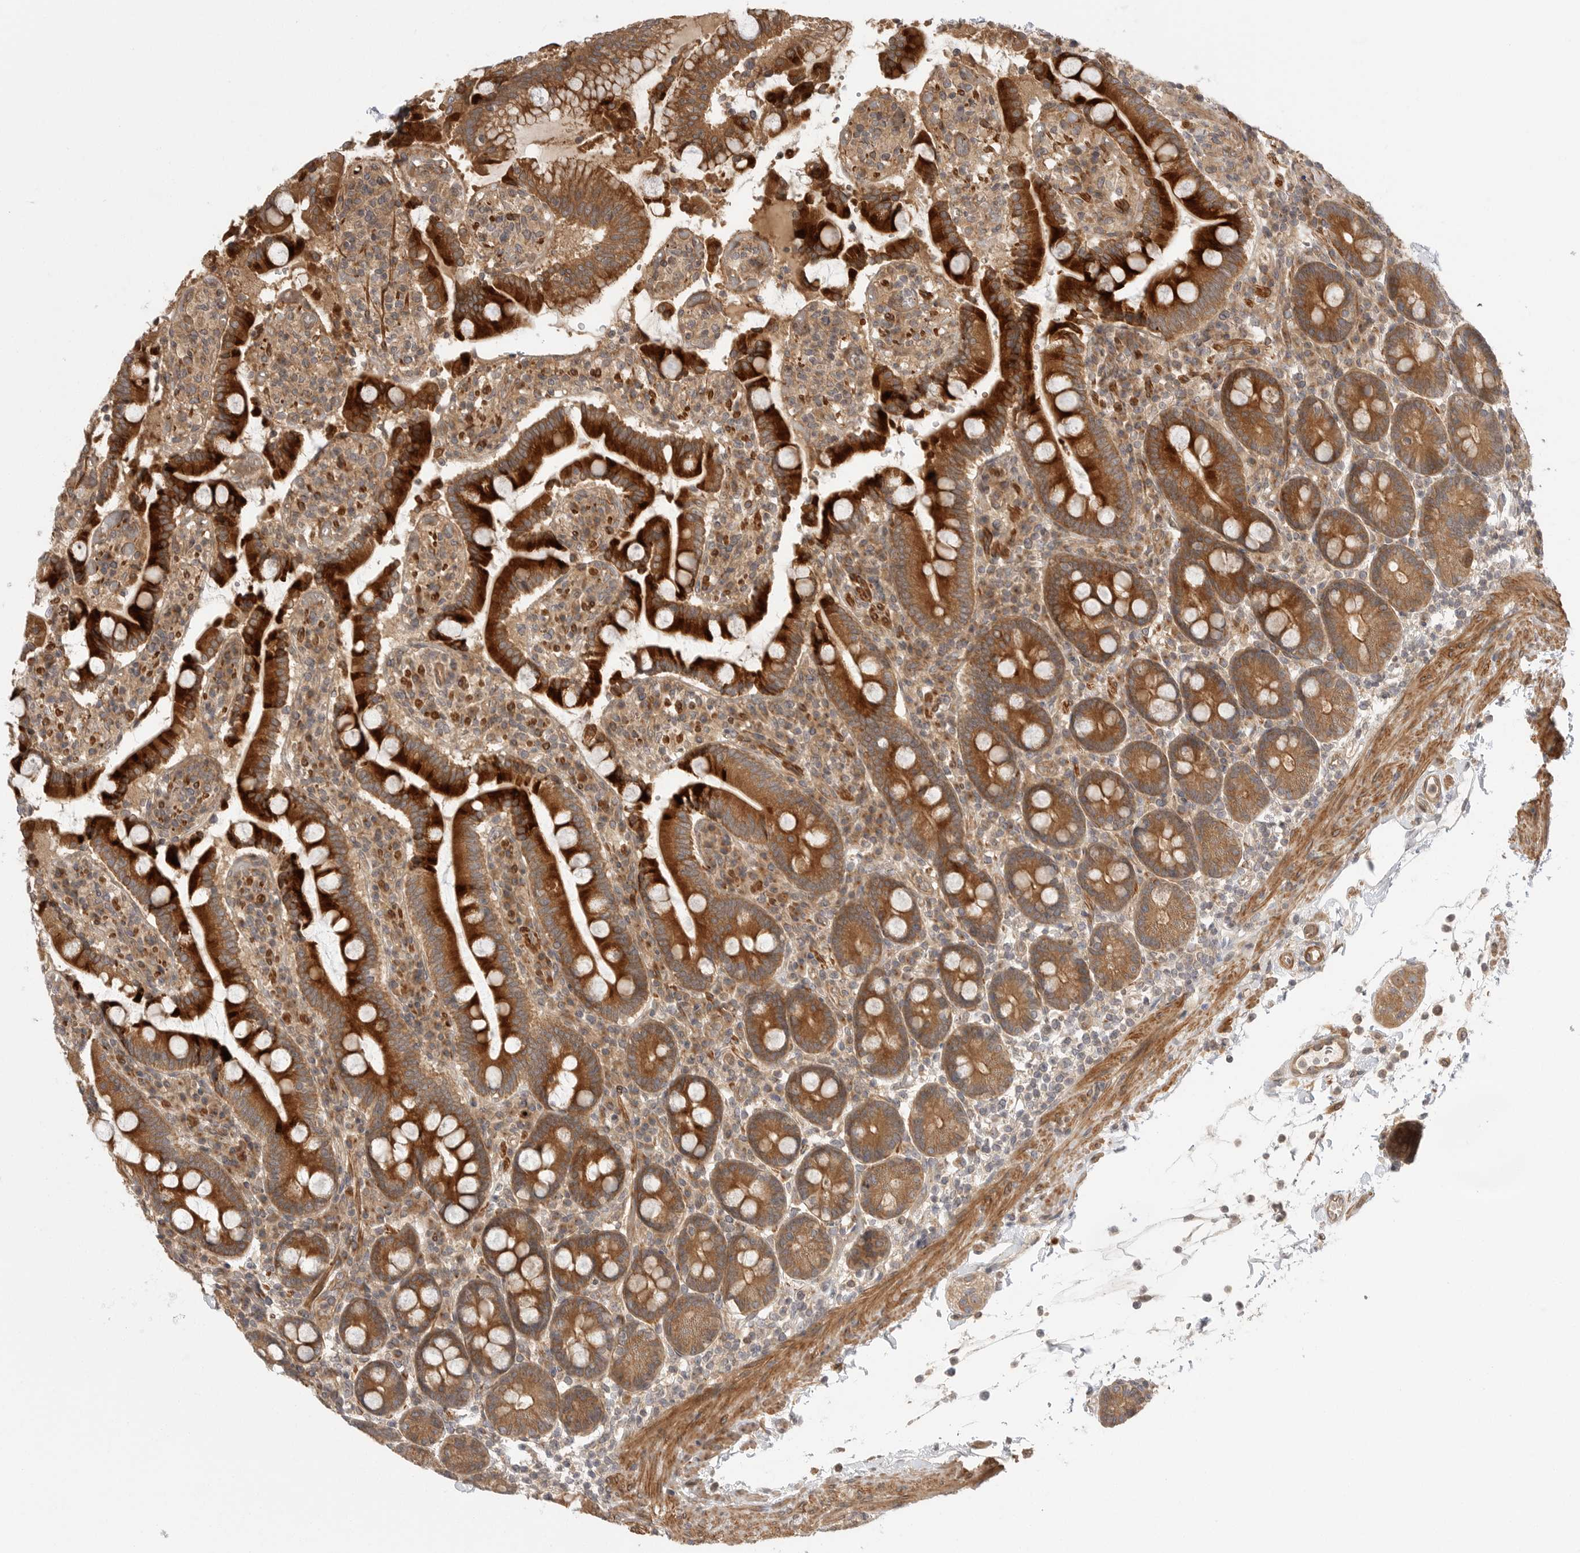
{"staining": {"intensity": "strong", "quantity": ">75%", "location": "cytoplasmic/membranous"}, "tissue": "duodenum", "cell_type": "Glandular cells", "image_type": "normal", "snomed": [{"axis": "morphology", "description": "Normal tissue, NOS"}, {"axis": "topography", "description": "Small intestine, NOS"}], "caption": "Protein expression analysis of benign duodenum demonstrates strong cytoplasmic/membranous positivity in about >75% of glandular cells.", "gene": "CCPG1", "patient": {"sex": "female", "age": 71}}